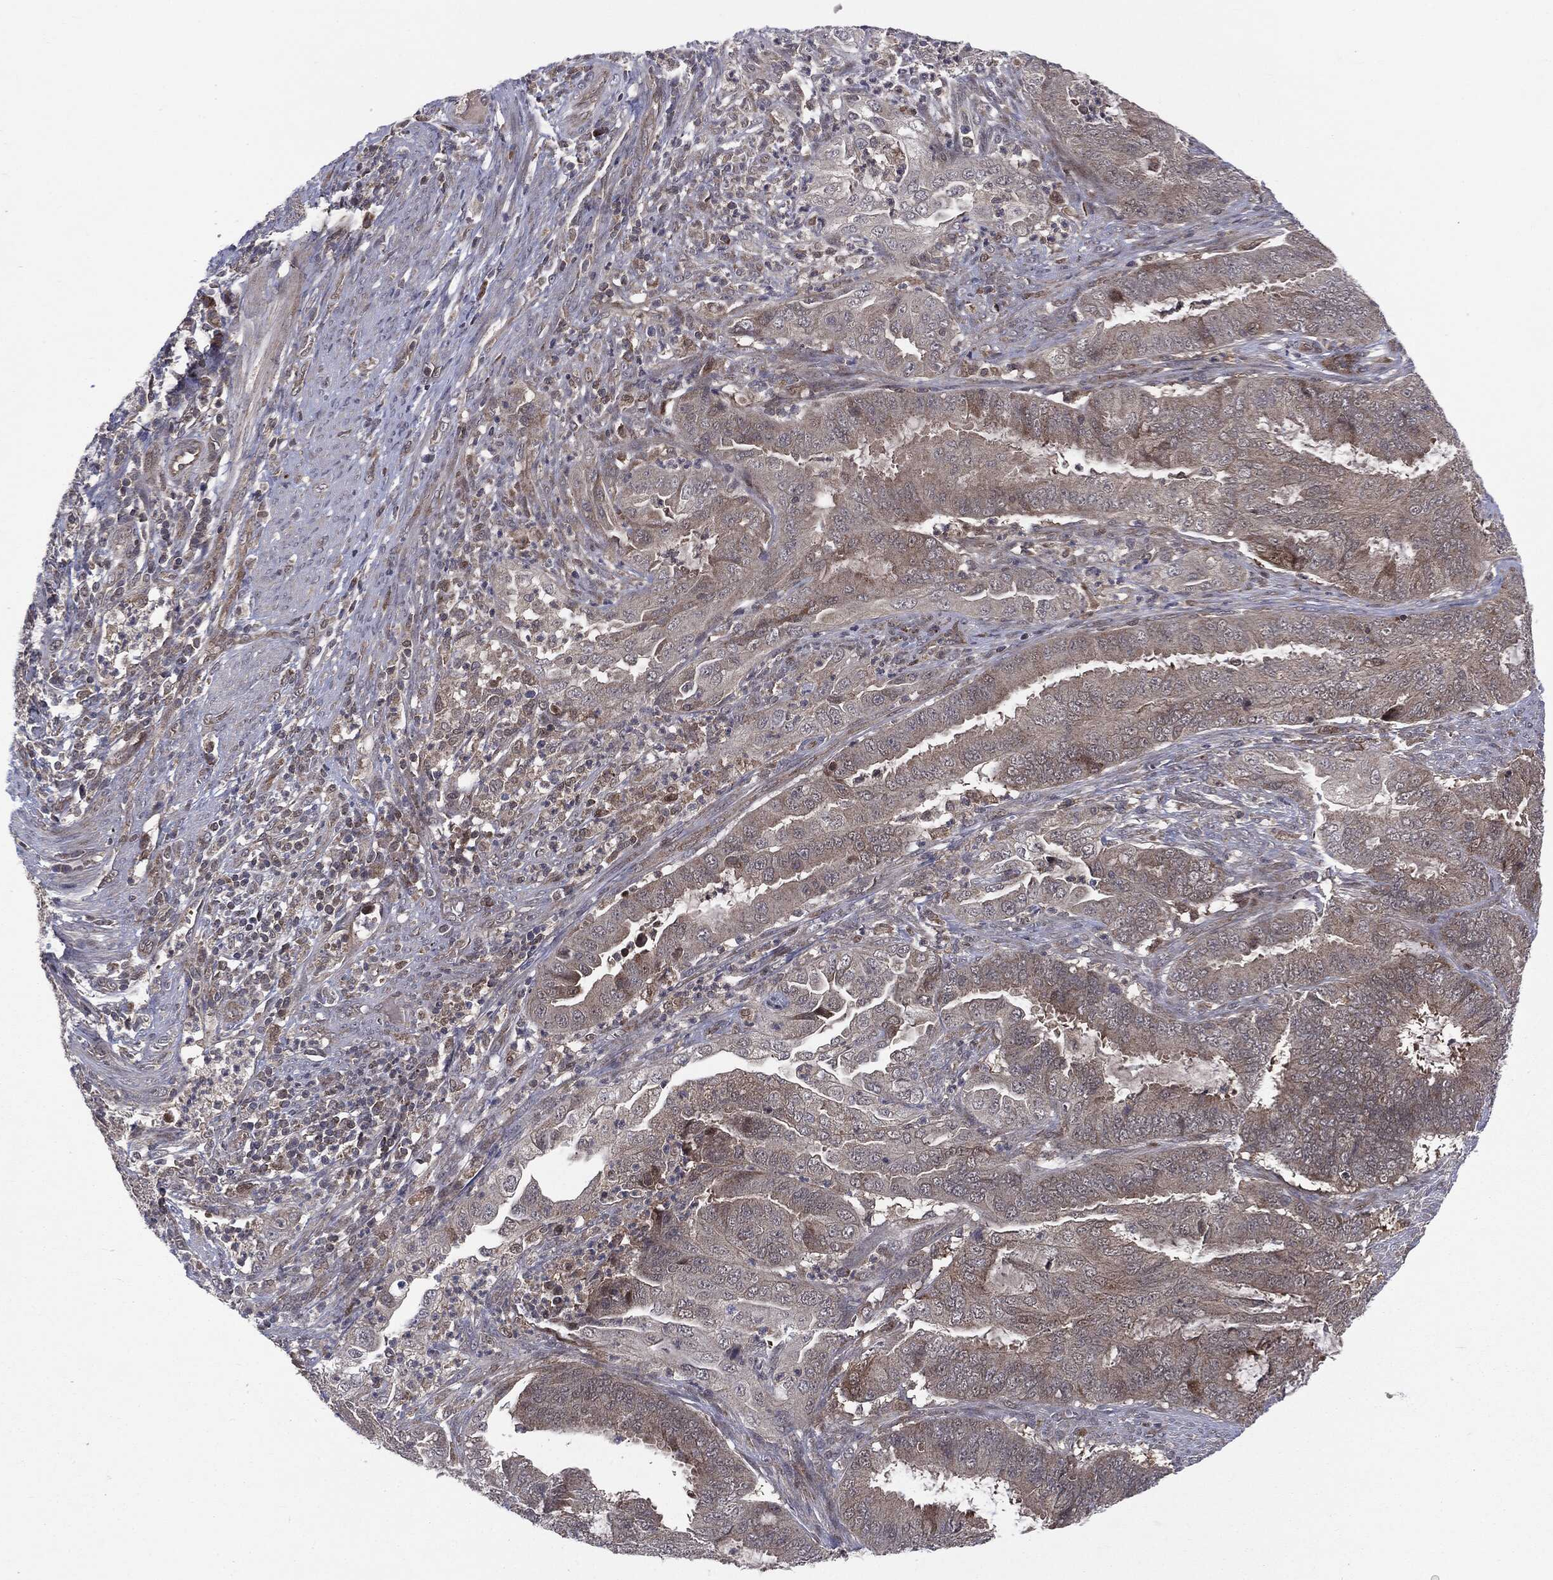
{"staining": {"intensity": "negative", "quantity": "none", "location": "none"}, "tissue": "endometrial cancer", "cell_type": "Tumor cells", "image_type": "cancer", "snomed": [{"axis": "morphology", "description": "Adenocarcinoma, NOS"}, {"axis": "topography", "description": "Endometrium"}], "caption": "Micrograph shows no significant protein expression in tumor cells of endometrial cancer (adenocarcinoma).", "gene": "PTPA", "patient": {"sex": "female", "age": 51}}